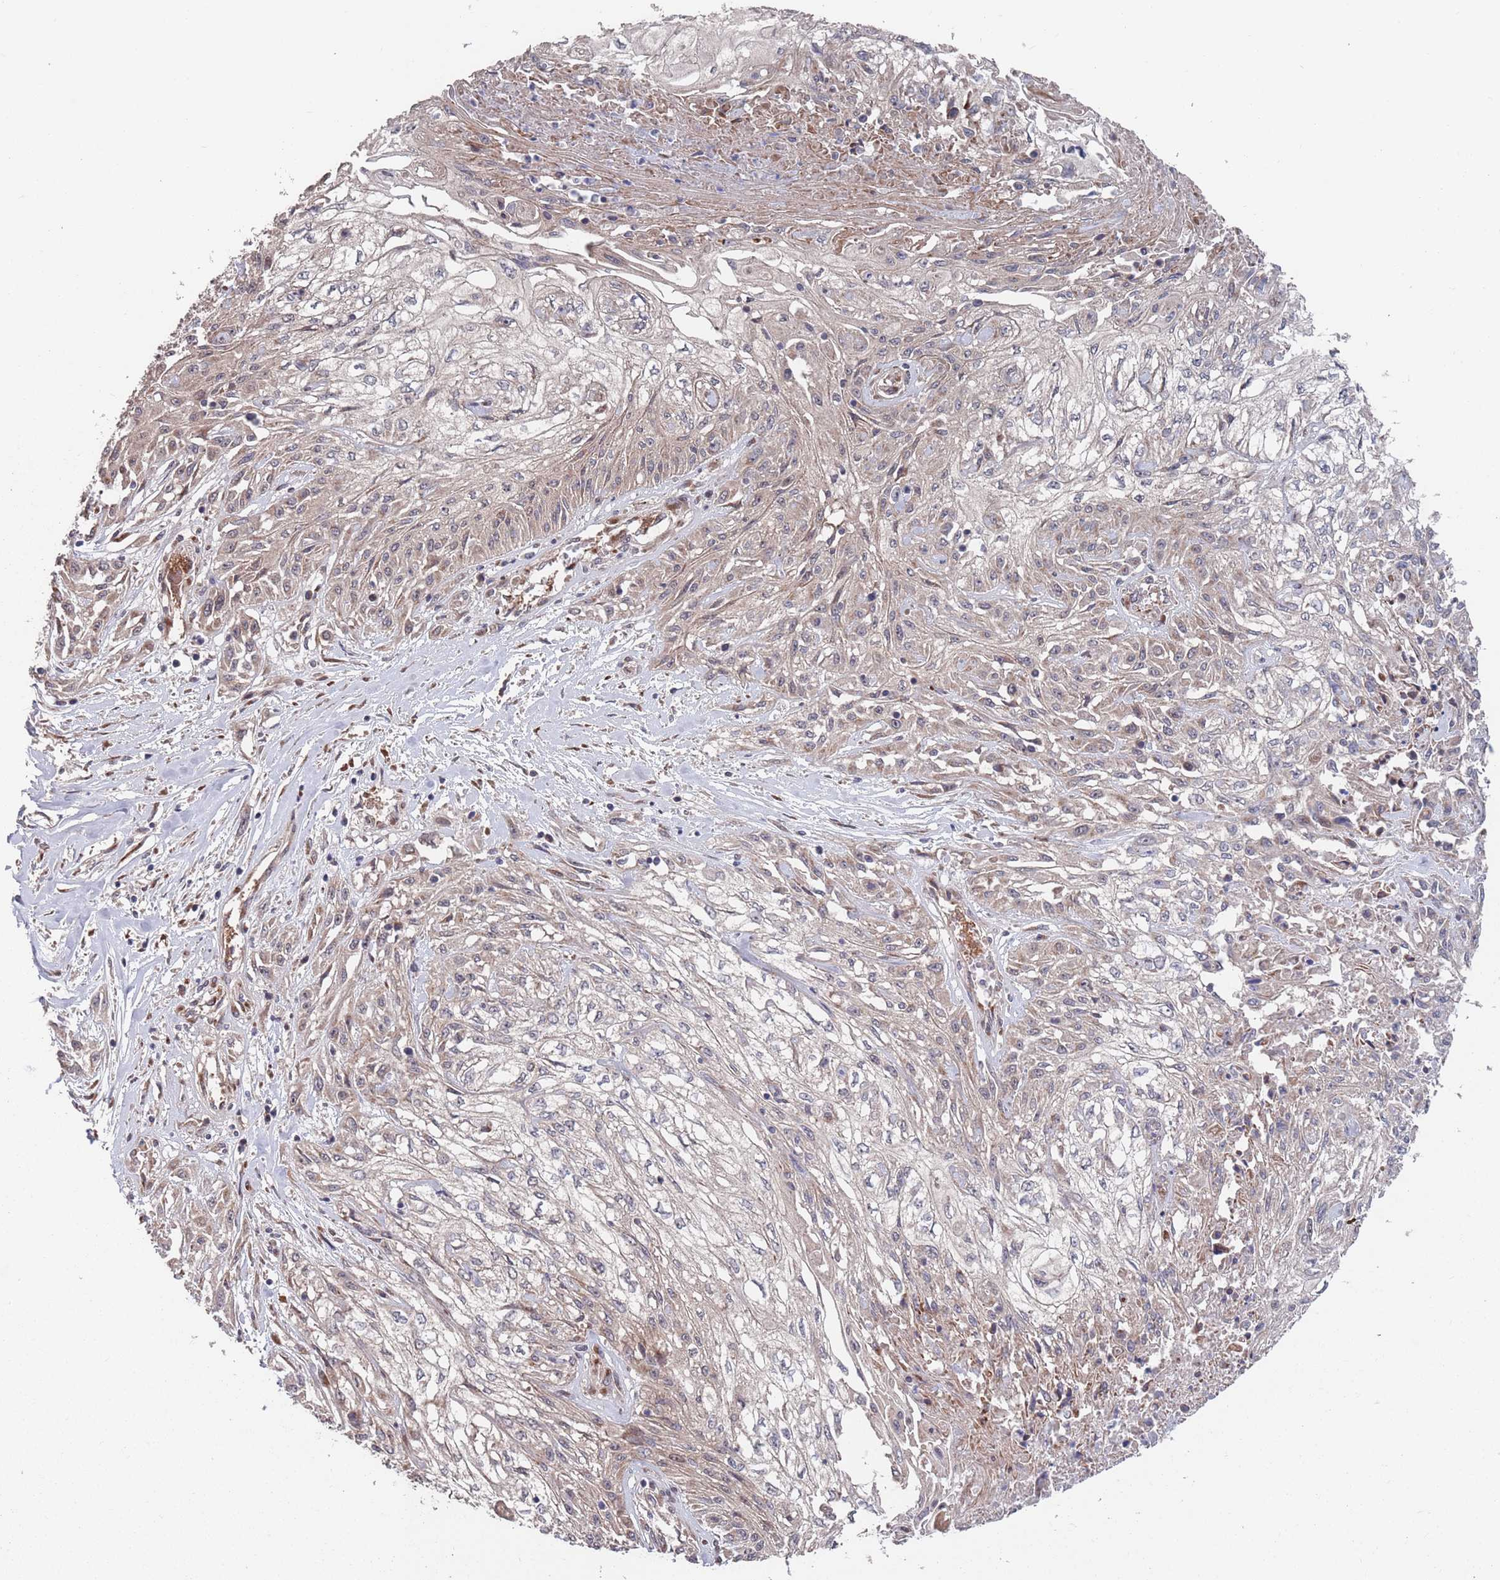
{"staining": {"intensity": "weak", "quantity": "25%-75%", "location": "cytoplasmic/membranous"}, "tissue": "skin cancer", "cell_type": "Tumor cells", "image_type": "cancer", "snomed": [{"axis": "morphology", "description": "Squamous cell carcinoma, NOS"}, {"axis": "morphology", "description": "Squamous cell carcinoma, metastatic, NOS"}, {"axis": "topography", "description": "Skin"}, {"axis": "topography", "description": "Lymph node"}], "caption": "The immunohistochemical stain highlights weak cytoplasmic/membranous expression in tumor cells of skin cancer tissue.", "gene": "UNC45A", "patient": {"sex": "male", "age": 75}}